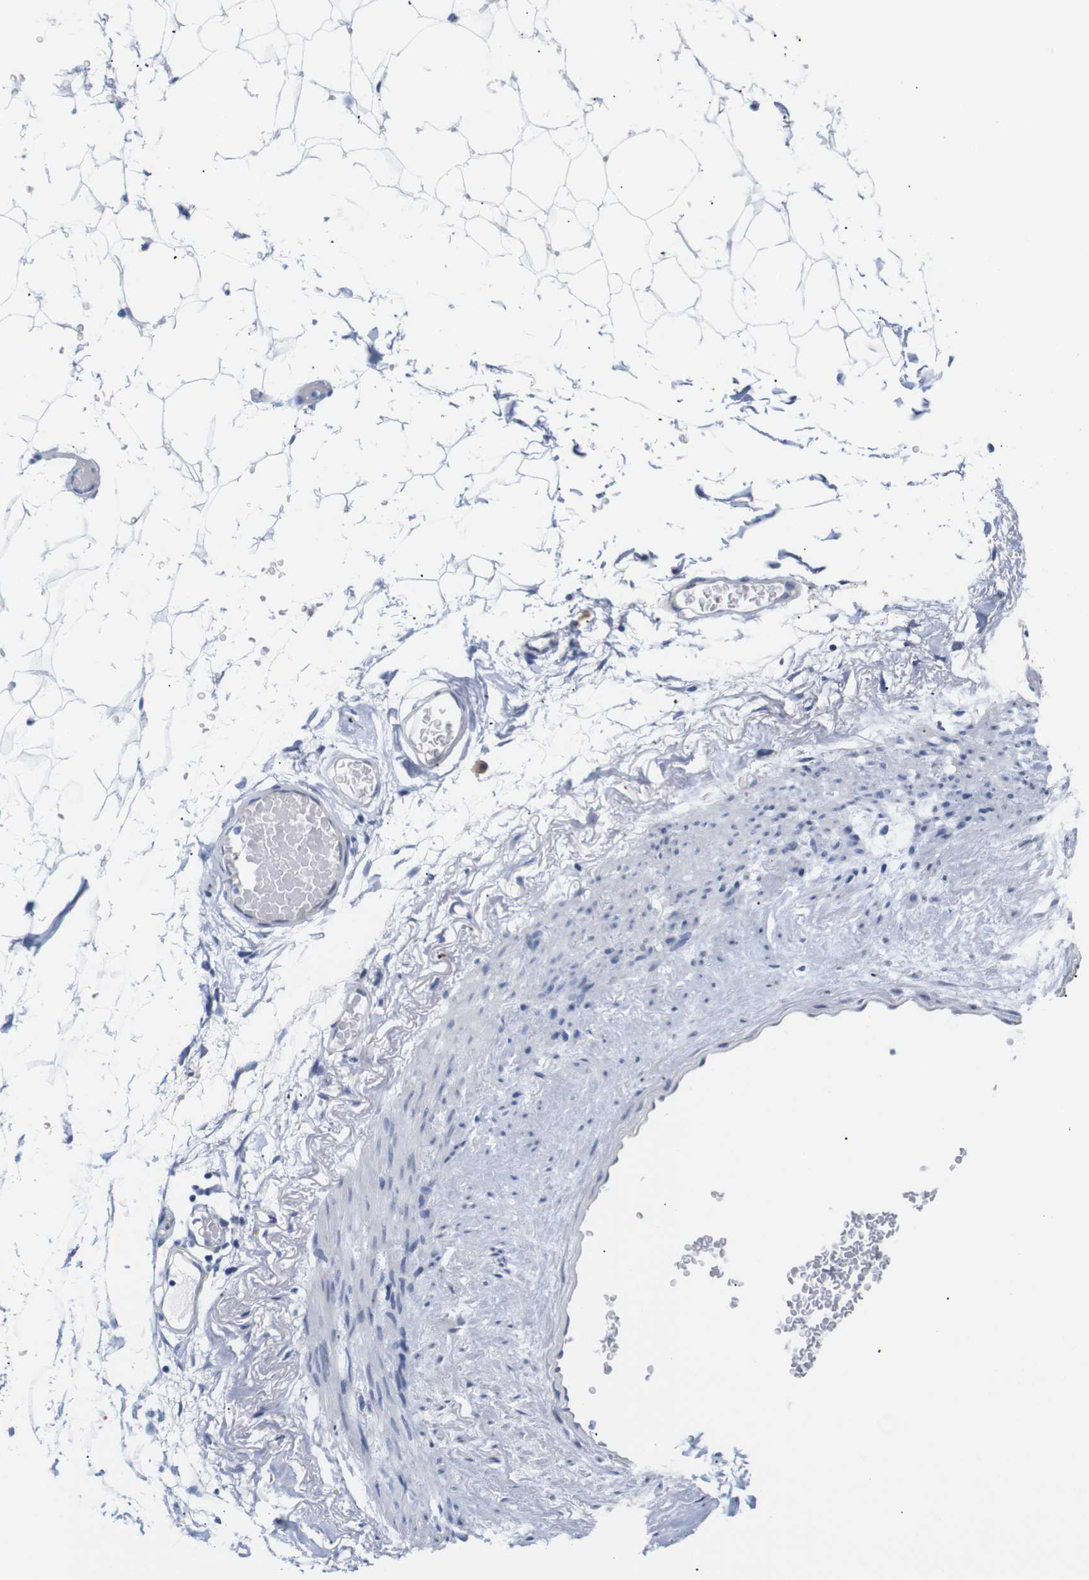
{"staining": {"intensity": "negative", "quantity": "none", "location": "none"}, "tissue": "adipose tissue", "cell_type": "Adipocytes", "image_type": "normal", "snomed": [{"axis": "morphology", "description": "Normal tissue, NOS"}, {"axis": "topography", "description": "Breast"}, {"axis": "topography", "description": "Soft tissue"}], "caption": "High power microscopy histopathology image of an immunohistochemistry (IHC) image of normal adipose tissue, revealing no significant staining in adipocytes.", "gene": "STMN3", "patient": {"sex": "female", "age": 75}}